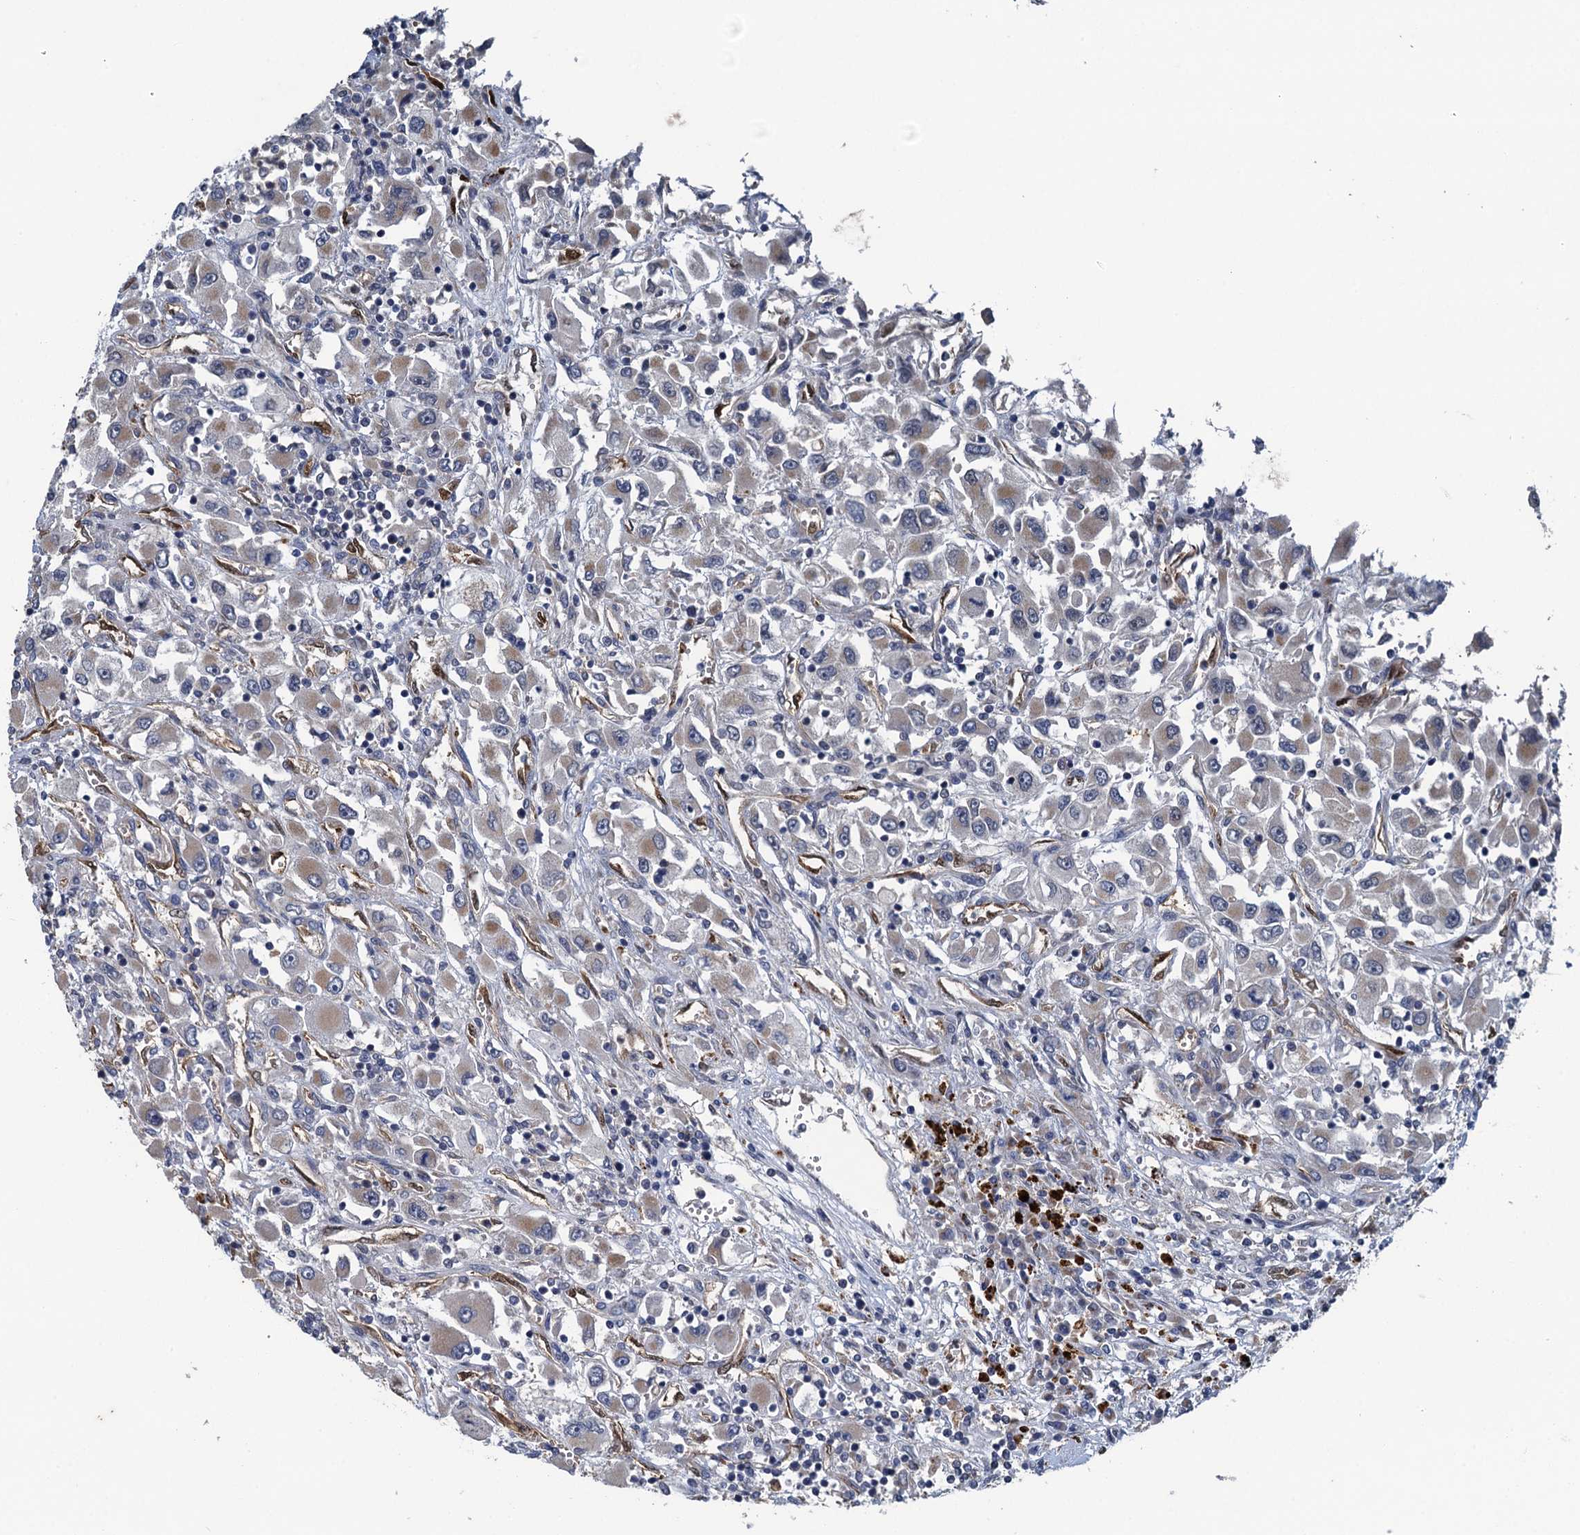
{"staining": {"intensity": "weak", "quantity": "25%-75%", "location": "cytoplasmic/membranous"}, "tissue": "renal cancer", "cell_type": "Tumor cells", "image_type": "cancer", "snomed": [{"axis": "morphology", "description": "Adenocarcinoma, NOS"}, {"axis": "topography", "description": "Kidney"}], "caption": "Renal adenocarcinoma stained with immunohistochemistry exhibits weak cytoplasmic/membranous positivity in approximately 25%-75% of tumor cells.", "gene": "KBTBD8", "patient": {"sex": "female", "age": 52}}